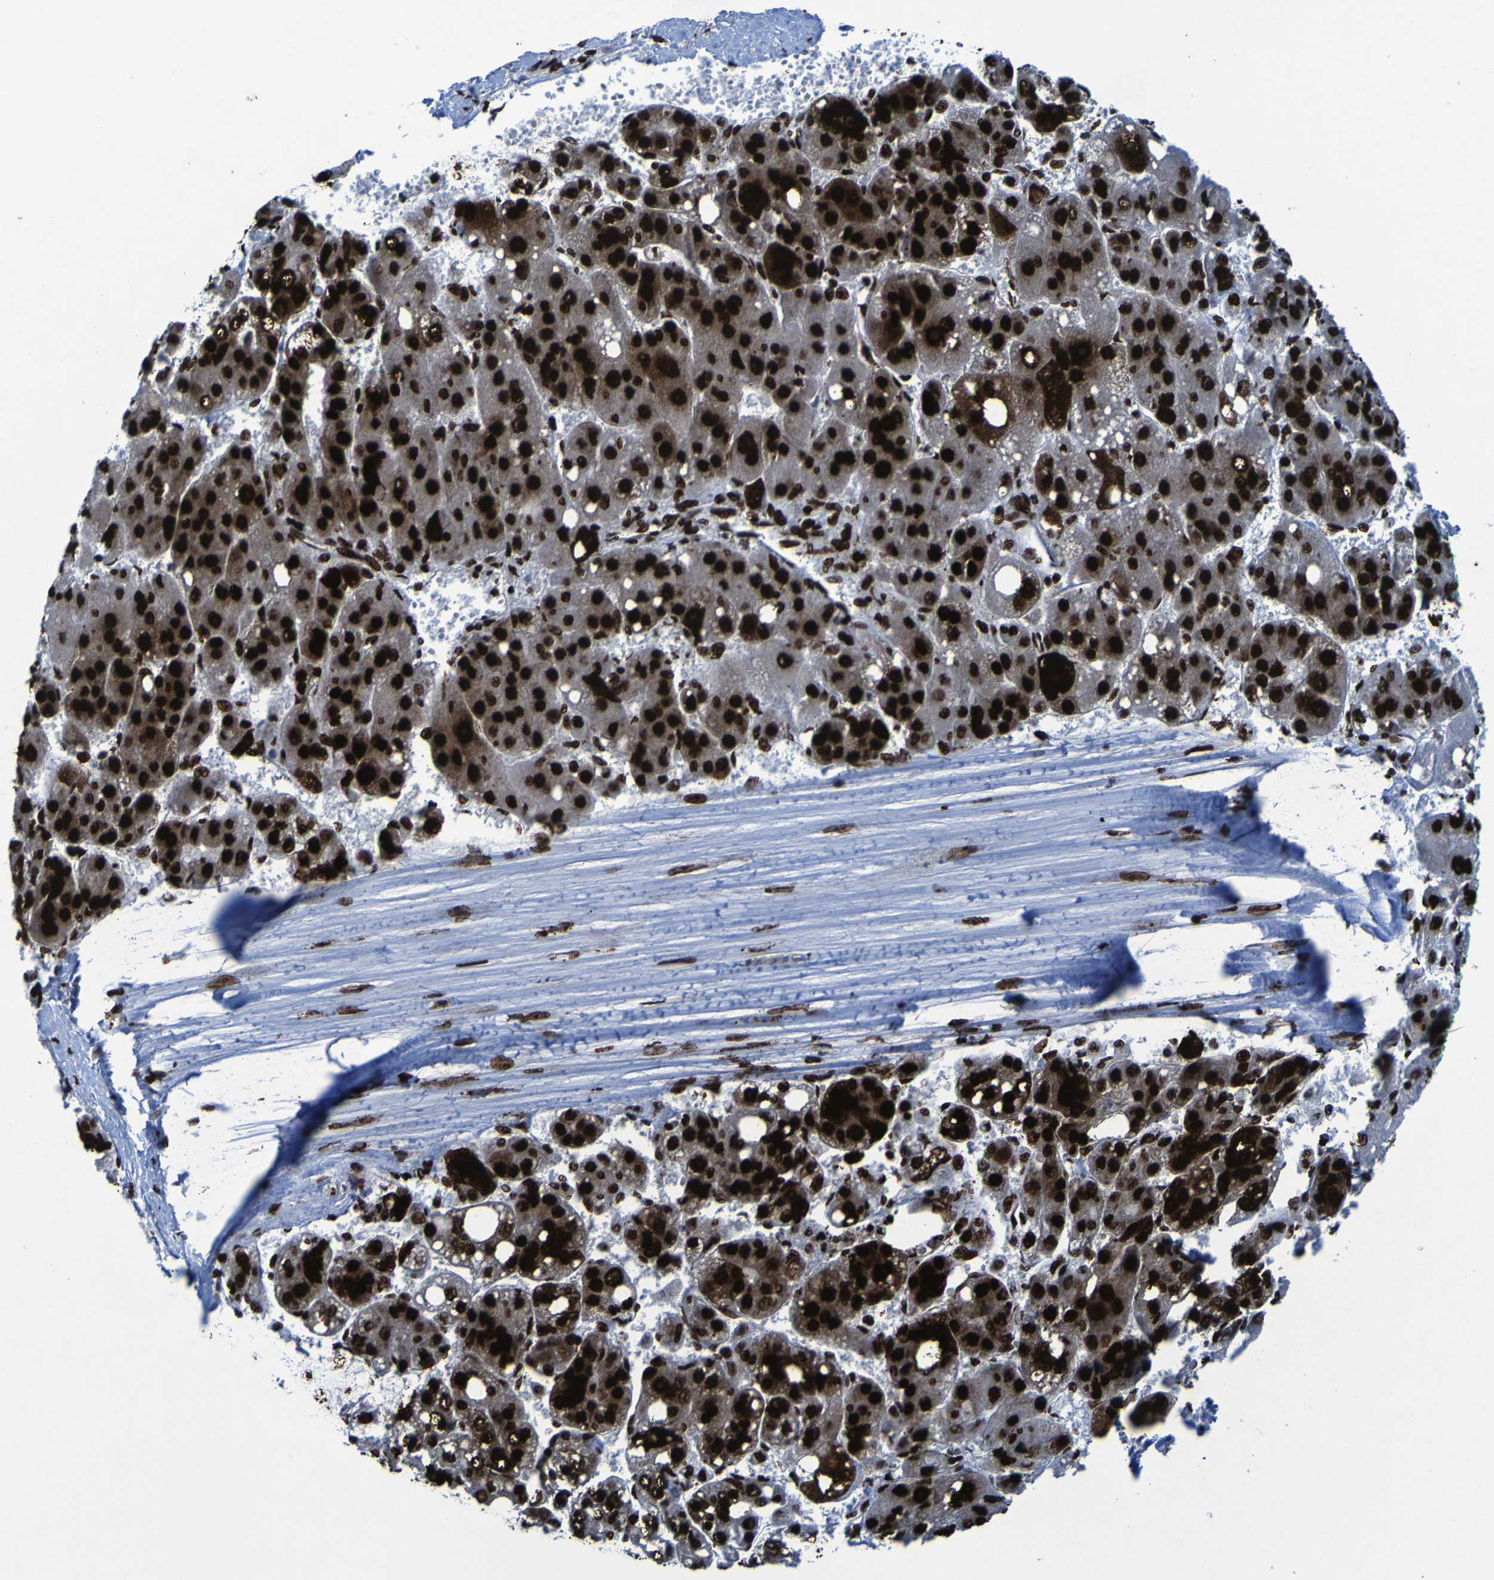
{"staining": {"intensity": "strong", "quantity": ">75%", "location": "nuclear"}, "tissue": "liver cancer", "cell_type": "Tumor cells", "image_type": "cancer", "snomed": [{"axis": "morphology", "description": "Carcinoma, Hepatocellular, NOS"}, {"axis": "topography", "description": "Liver"}], "caption": "A brown stain highlights strong nuclear positivity of a protein in human liver cancer tumor cells.", "gene": "NPM1", "patient": {"sex": "female", "age": 61}}